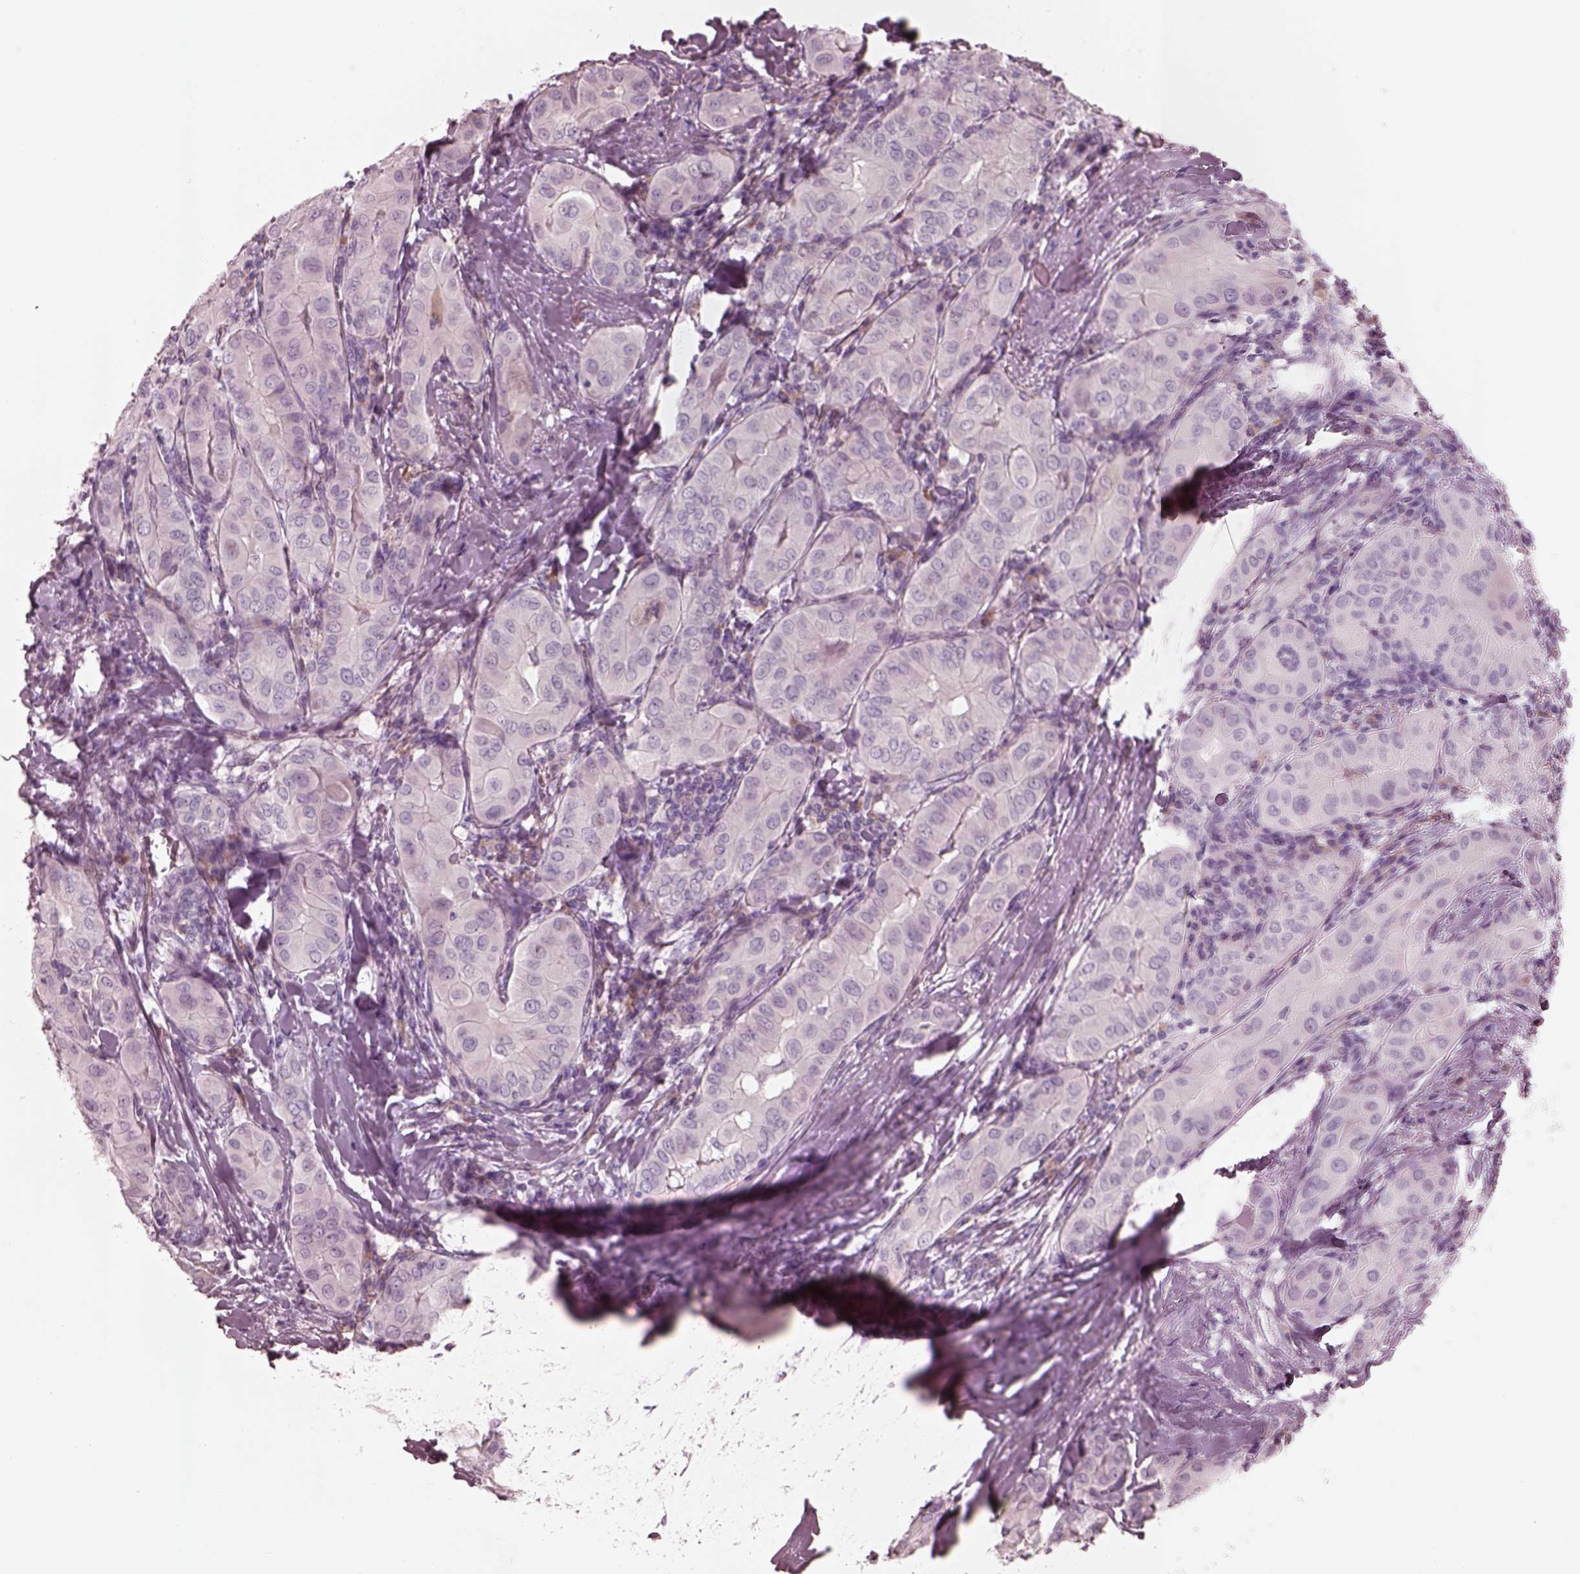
{"staining": {"intensity": "negative", "quantity": "none", "location": "none"}, "tissue": "thyroid cancer", "cell_type": "Tumor cells", "image_type": "cancer", "snomed": [{"axis": "morphology", "description": "Papillary adenocarcinoma, NOS"}, {"axis": "topography", "description": "Thyroid gland"}], "caption": "Thyroid papillary adenocarcinoma was stained to show a protein in brown. There is no significant staining in tumor cells.", "gene": "CADM2", "patient": {"sex": "female", "age": 37}}